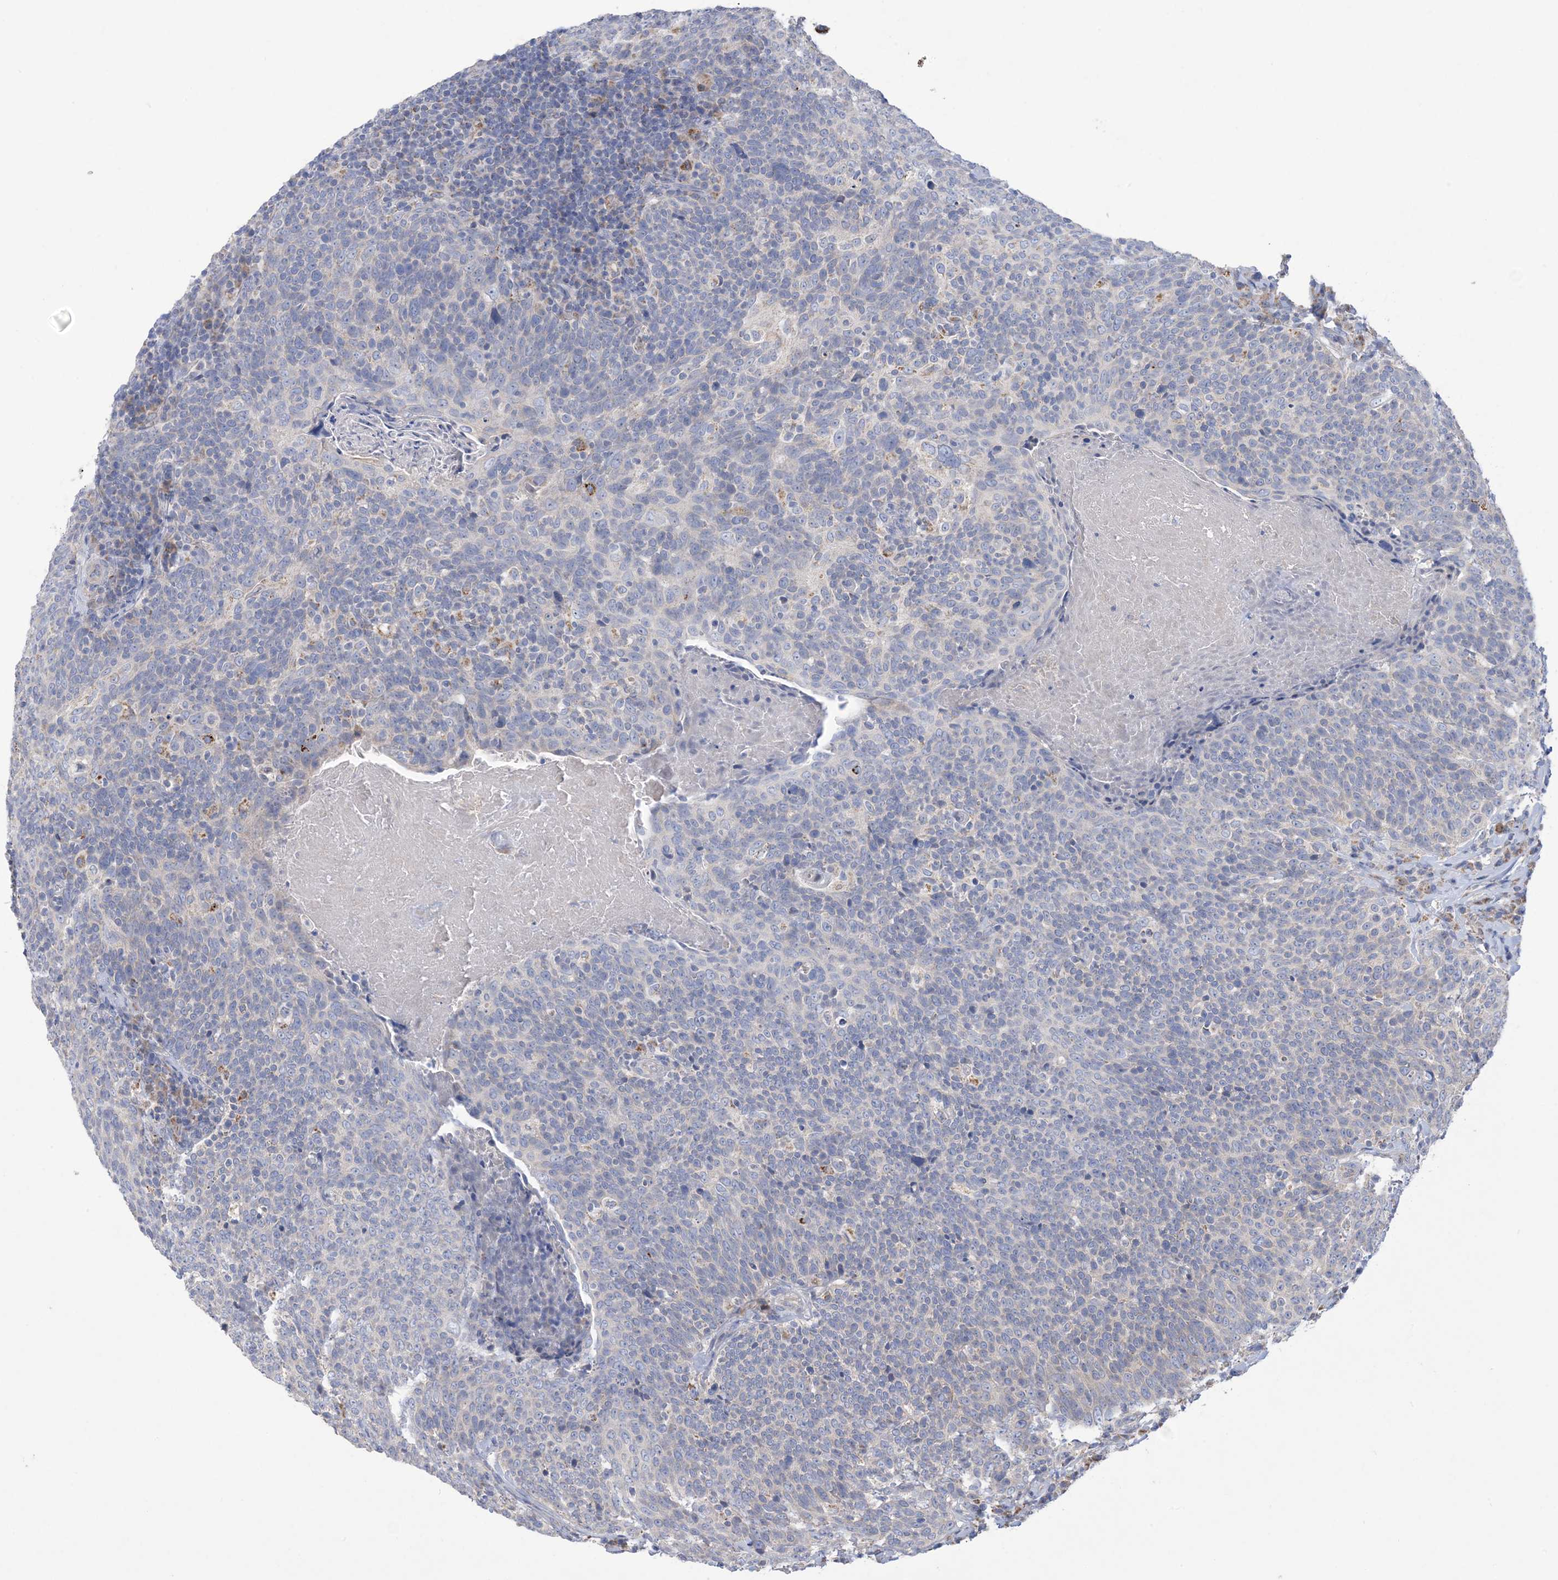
{"staining": {"intensity": "negative", "quantity": "none", "location": "none"}, "tissue": "head and neck cancer", "cell_type": "Tumor cells", "image_type": "cancer", "snomed": [{"axis": "morphology", "description": "Squamous cell carcinoma, NOS"}, {"axis": "morphology", "description": "Squamous cell carcinoma, metastatic, NOS"}, {"axis": "topography", "description": "Lymph node"}, {"axis": "topography", "description": "Head-Neck"}], "caption": "Tumor cells show no significant expression in squamous cell carcinoma (head and neck).", "gene": "CLEC16A", "patient": {"sex": "male", "age": 62}}